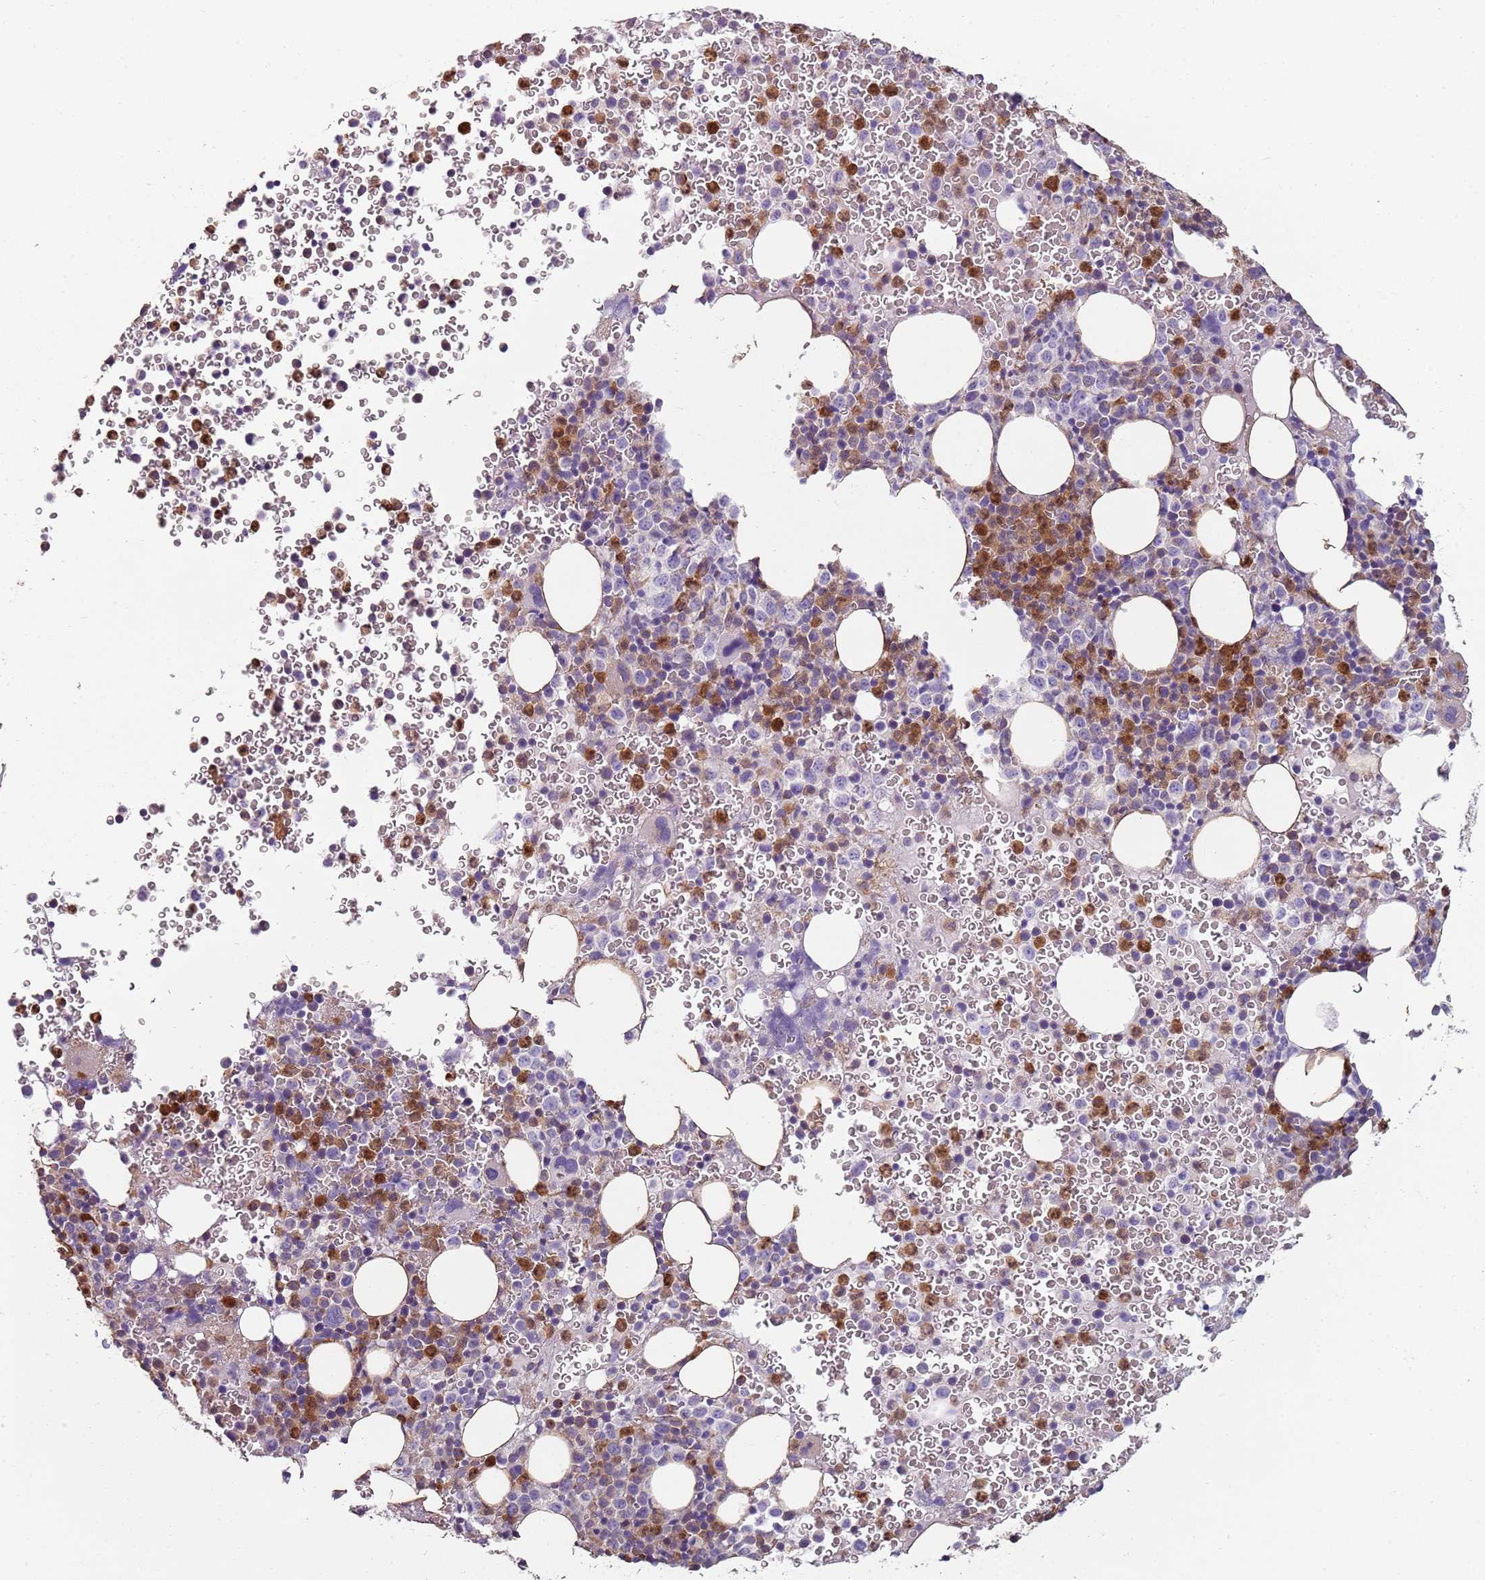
{"staining": {"intensity": "moderate", "quantity": "25%-75%", "location": "cytoplasmic/membranous"}, "tissue": "bone marrow", "cell_type": "Hematopoietic cells", "image_type": "normal", "snomed": [{"axis": "morphology", "description": "Normal tissue, NOS"}, {"axis": "topography", "description": "Bone marrow"}], "caption": "DAB immunohistochemical staining of normal human bone marrow exhibits moderate cytoplasmic/membranous protein positivity in approximately 25%-75% of hematopoietic cells.", "gene": "PHLPP2", "patient": {"sex": "female", "age": 54}}